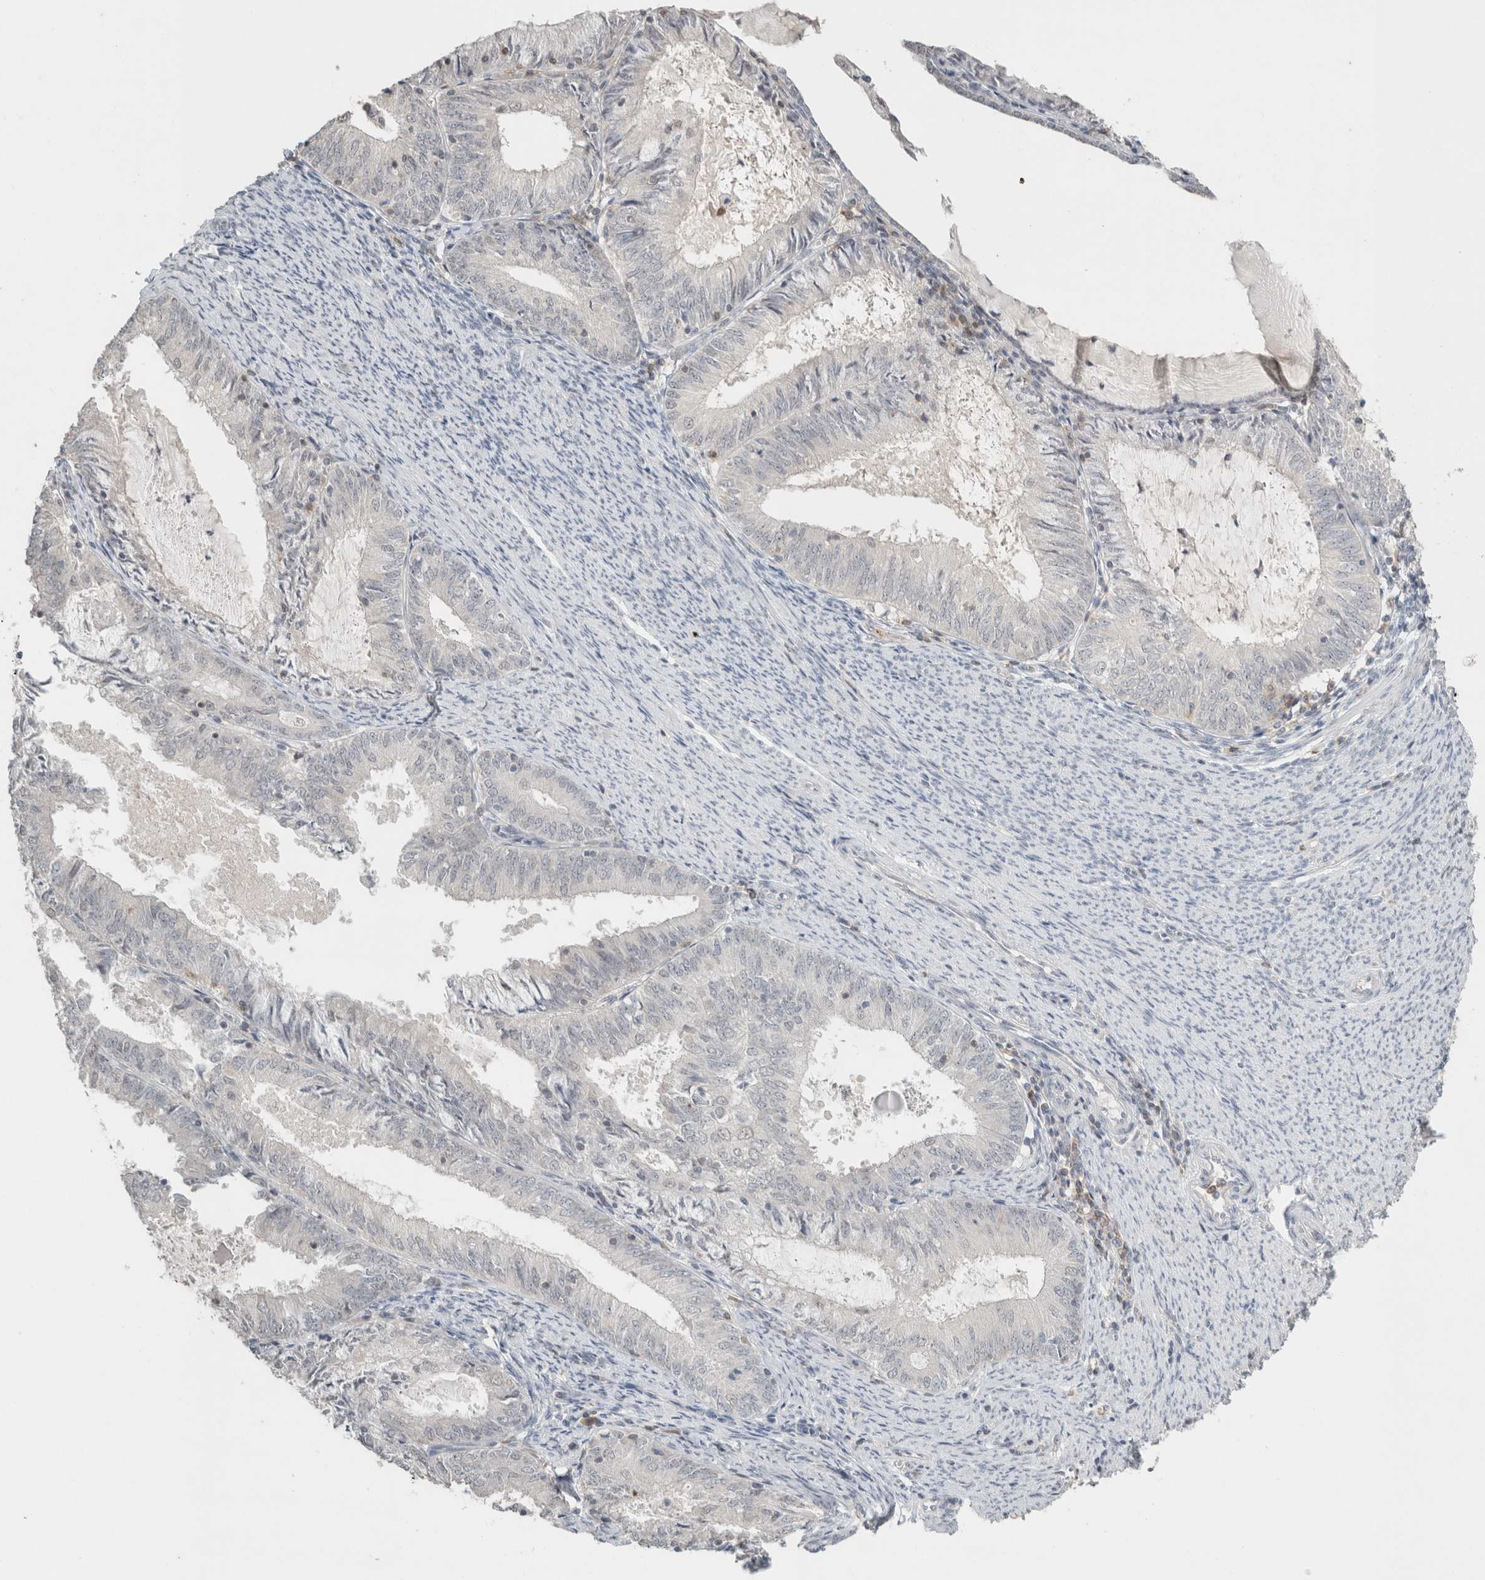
{"staining": {"intensity": "negative", "quantity": "none", "location": "none"}, "tissue": "endometrial cancer", "cell_type": "Tumor cells", "image_type": "cancer", "snomed": [{"axis": "morphology", "description": "Adenocarcinoma, NOS"}, {"axis": "topography", "description": "Endometrium"}], "caption": "IHC histopathology image of neoplastic tissue: endometrial cancer stained with DAB (3,3'-diaminobenzidine) demonstrates no significant protein positivity in tumor cells. (DAB immunohistochemistry (IHC) visualized using brightfield microscopy, high magnification).", "gene": "TRAT1", "patient": {"sex": "female", "age": 57}}